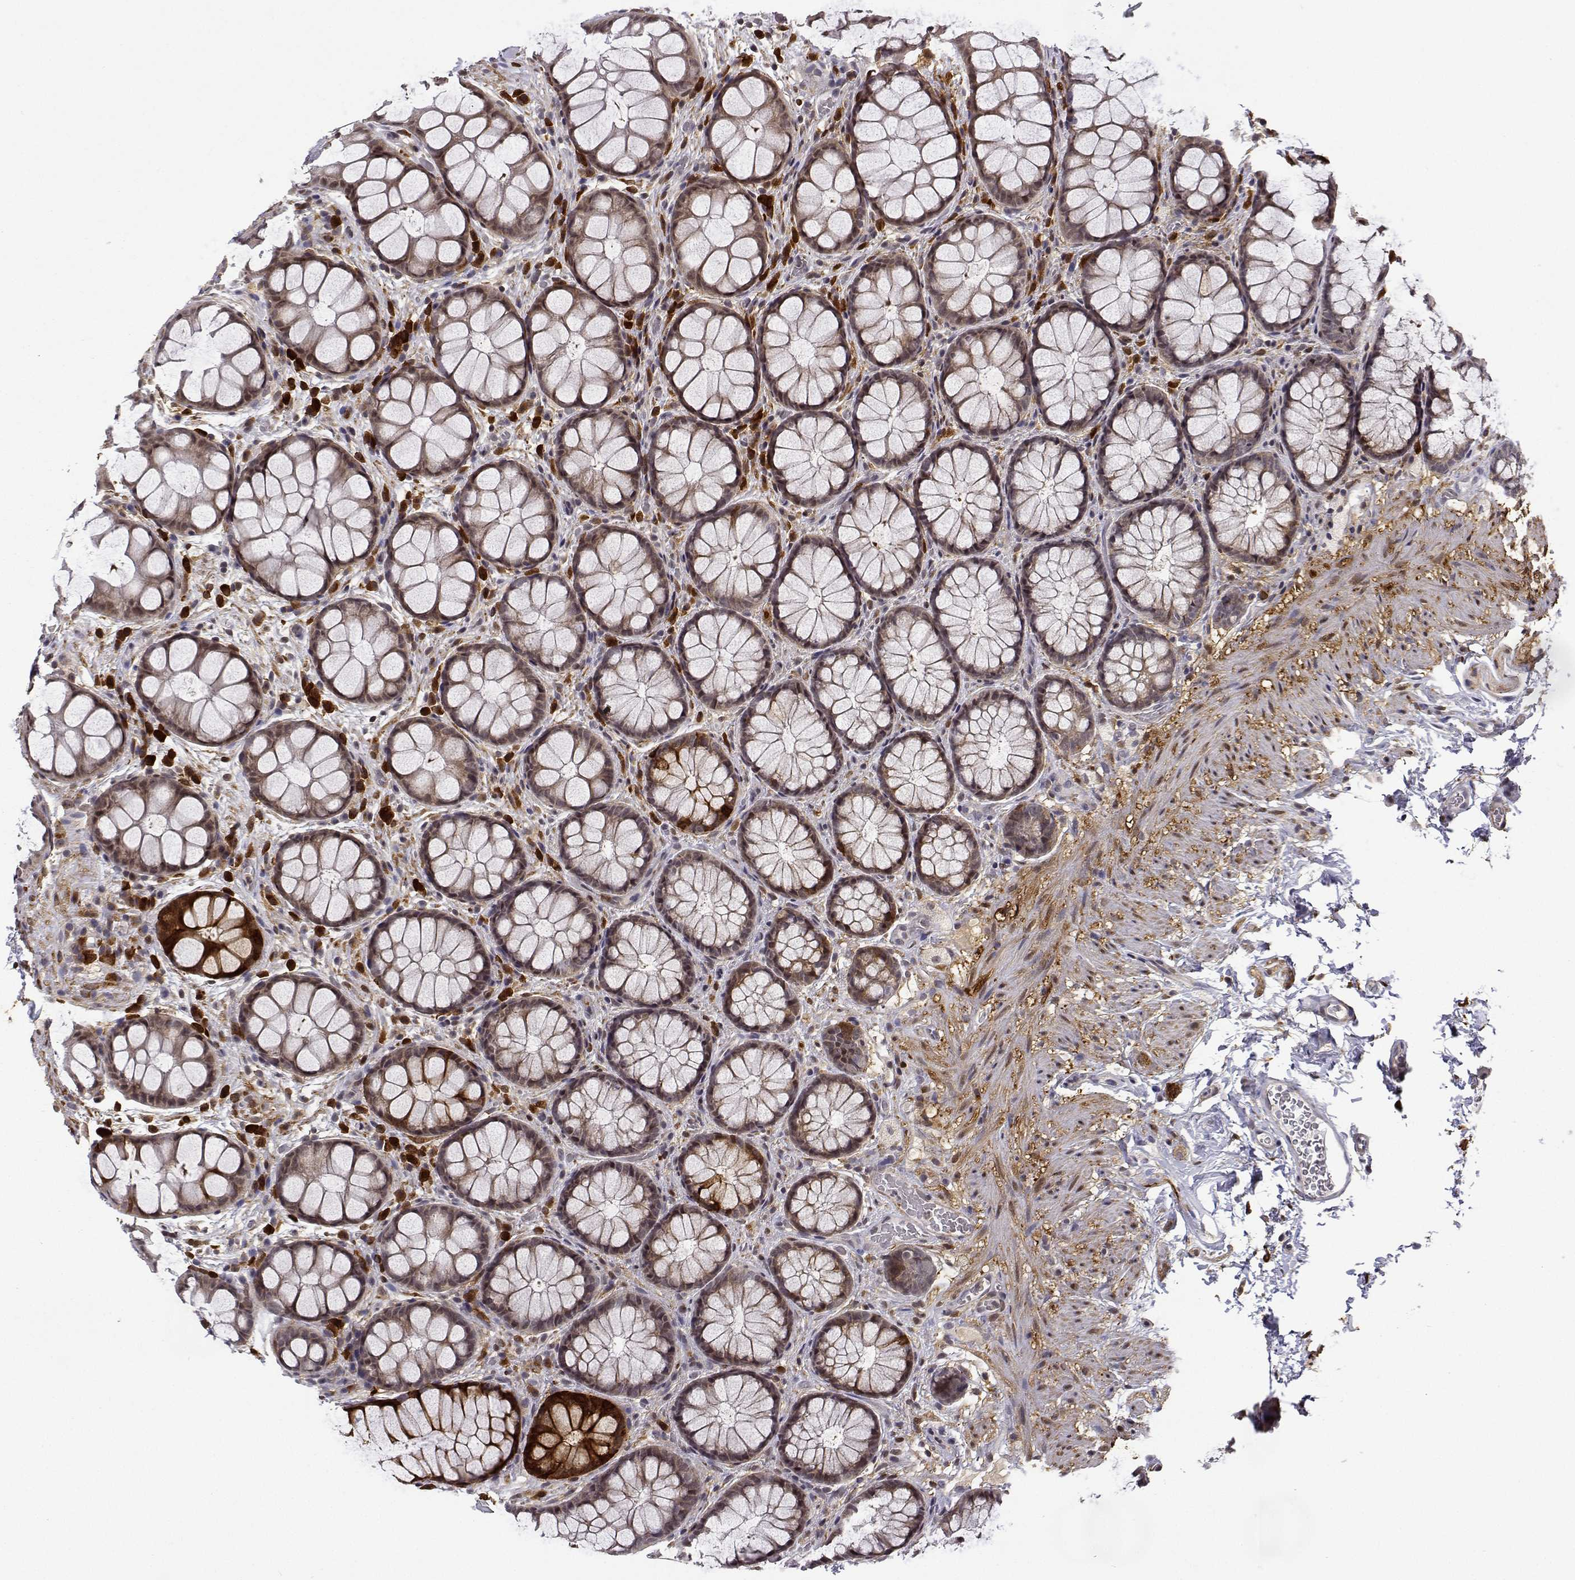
{"staining": {"intensity": "moderate", "quantity": ">75%", "location": "cytoplasmic/membranous,nuclear"}, "tissue": "rectum", "cell_type": "Glandular cells", "image_type": "normal", "snomed": [{"axis": "morphology", "description": "Normal tissue, NOS"}, {"axis": "topography", "description": "Rectum"}], "caption": "The immunohistochemical stain labels moderate cytoplasmic/membranous,nuclear expression in glandular cells of benign rectum. The staining is performed using DAB (3,3'-diaminobenzidine) brown chromogen to label protein expression. The nuclei are counter-stained blue using hematoxylin.", "gene": "PHGDH", "patient": {"sex": "female", "age": 62}}